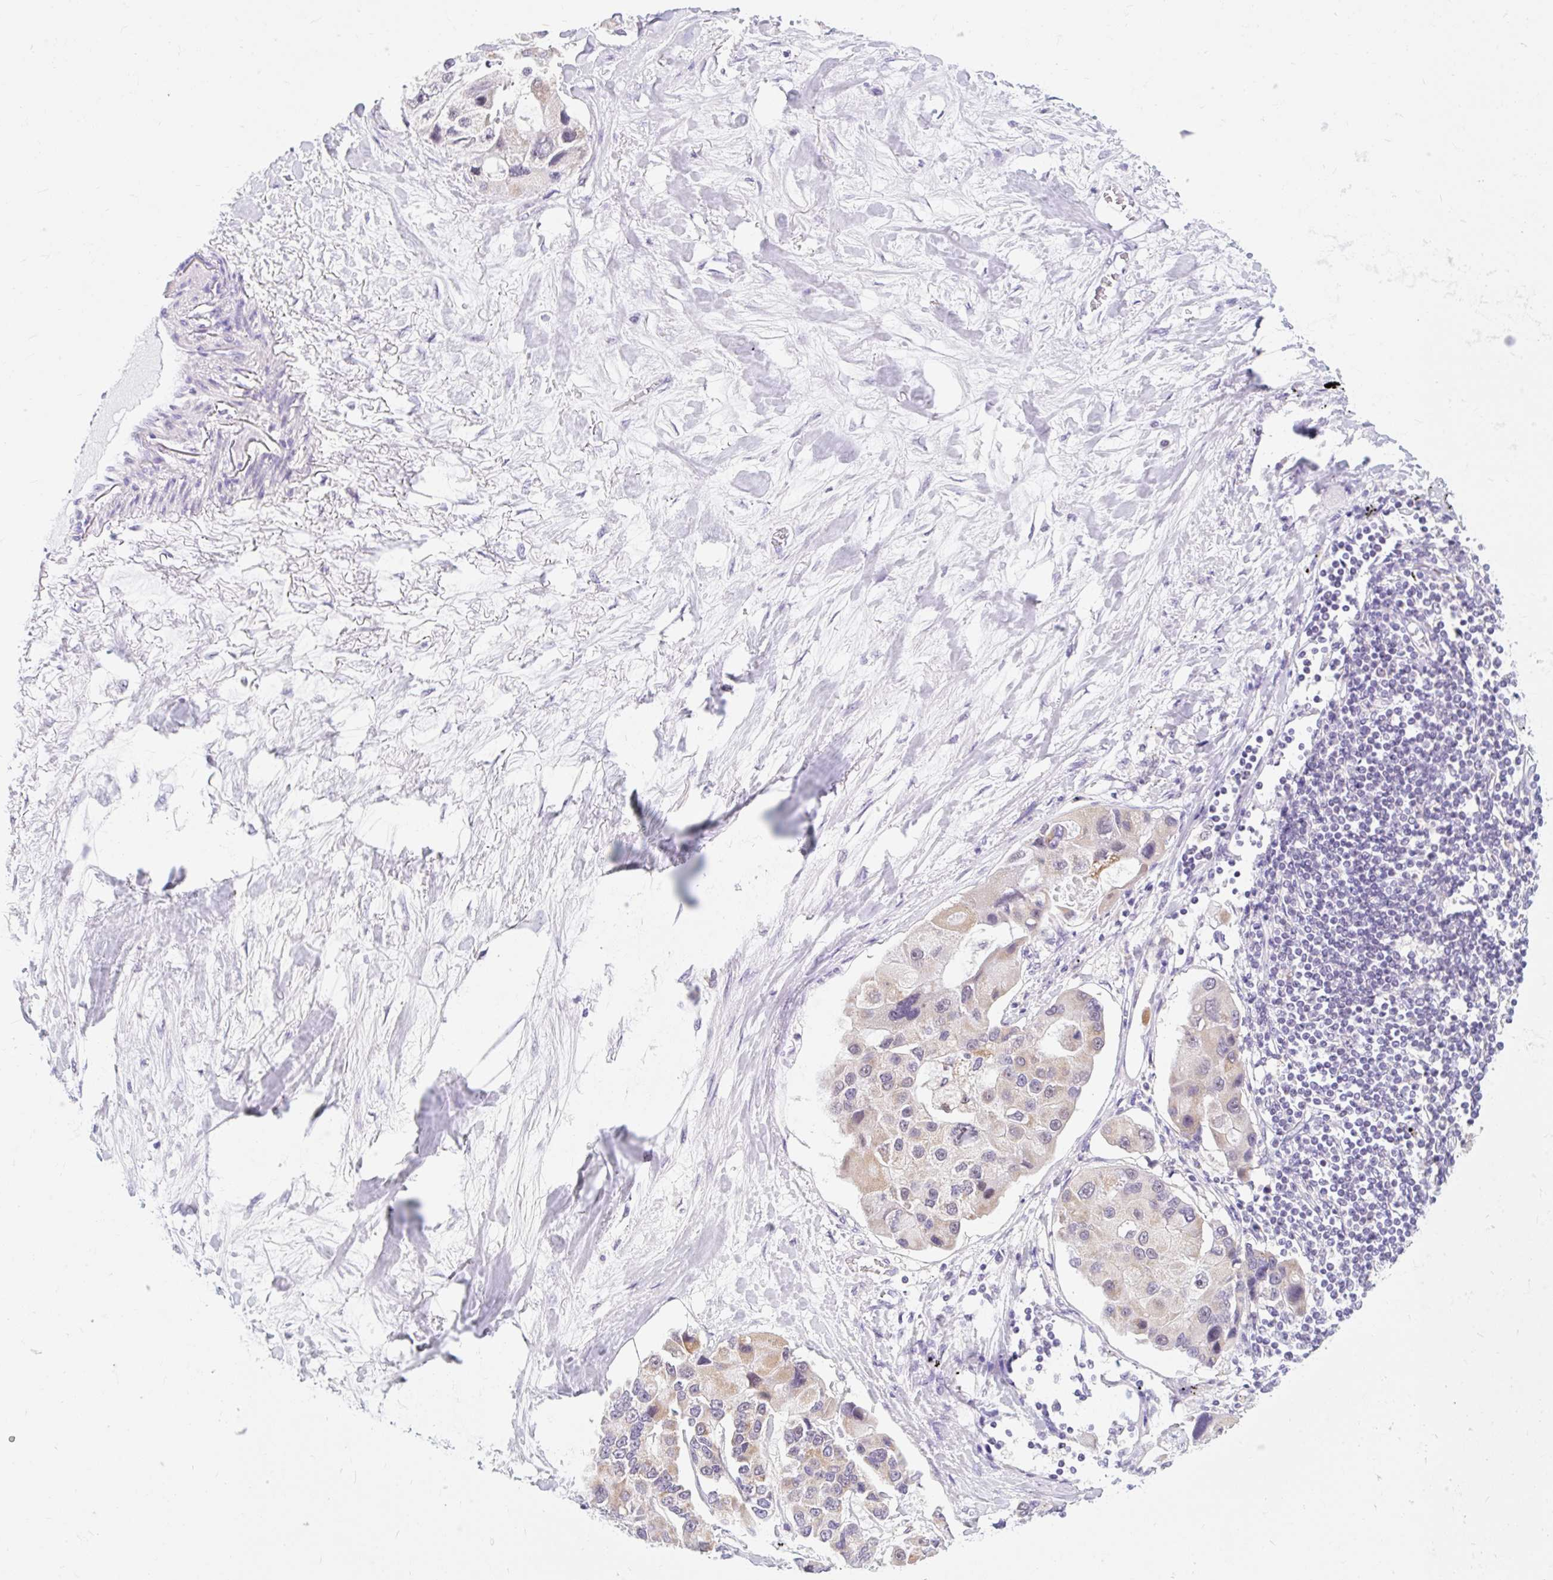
{"staining": {"intensity": "weak", "quantity": "25%-75%", "location": "cytoplasmic/membranous"}, "tissue": "lung cancer", "cell_type": "Tumor cells", "image_type": "cancer", "snomed": [{"axis": "morphology", "description": "Adenocarcinoma, NOS"}, {"axis": "topography", "description": "Lung"}], "caption": "IHC micrograph of neoplastic tissue: adenocarcinoma (lung) stained using immunohistochemistry exhibits low levels of weak protein expression localized specifically in the cytoplasmic/membranous of tumor cells, appearing as a cytoplasmic/membranous brown color.", "gene": "ITPK1", "patient": {"sex": "female", "age": 54}}